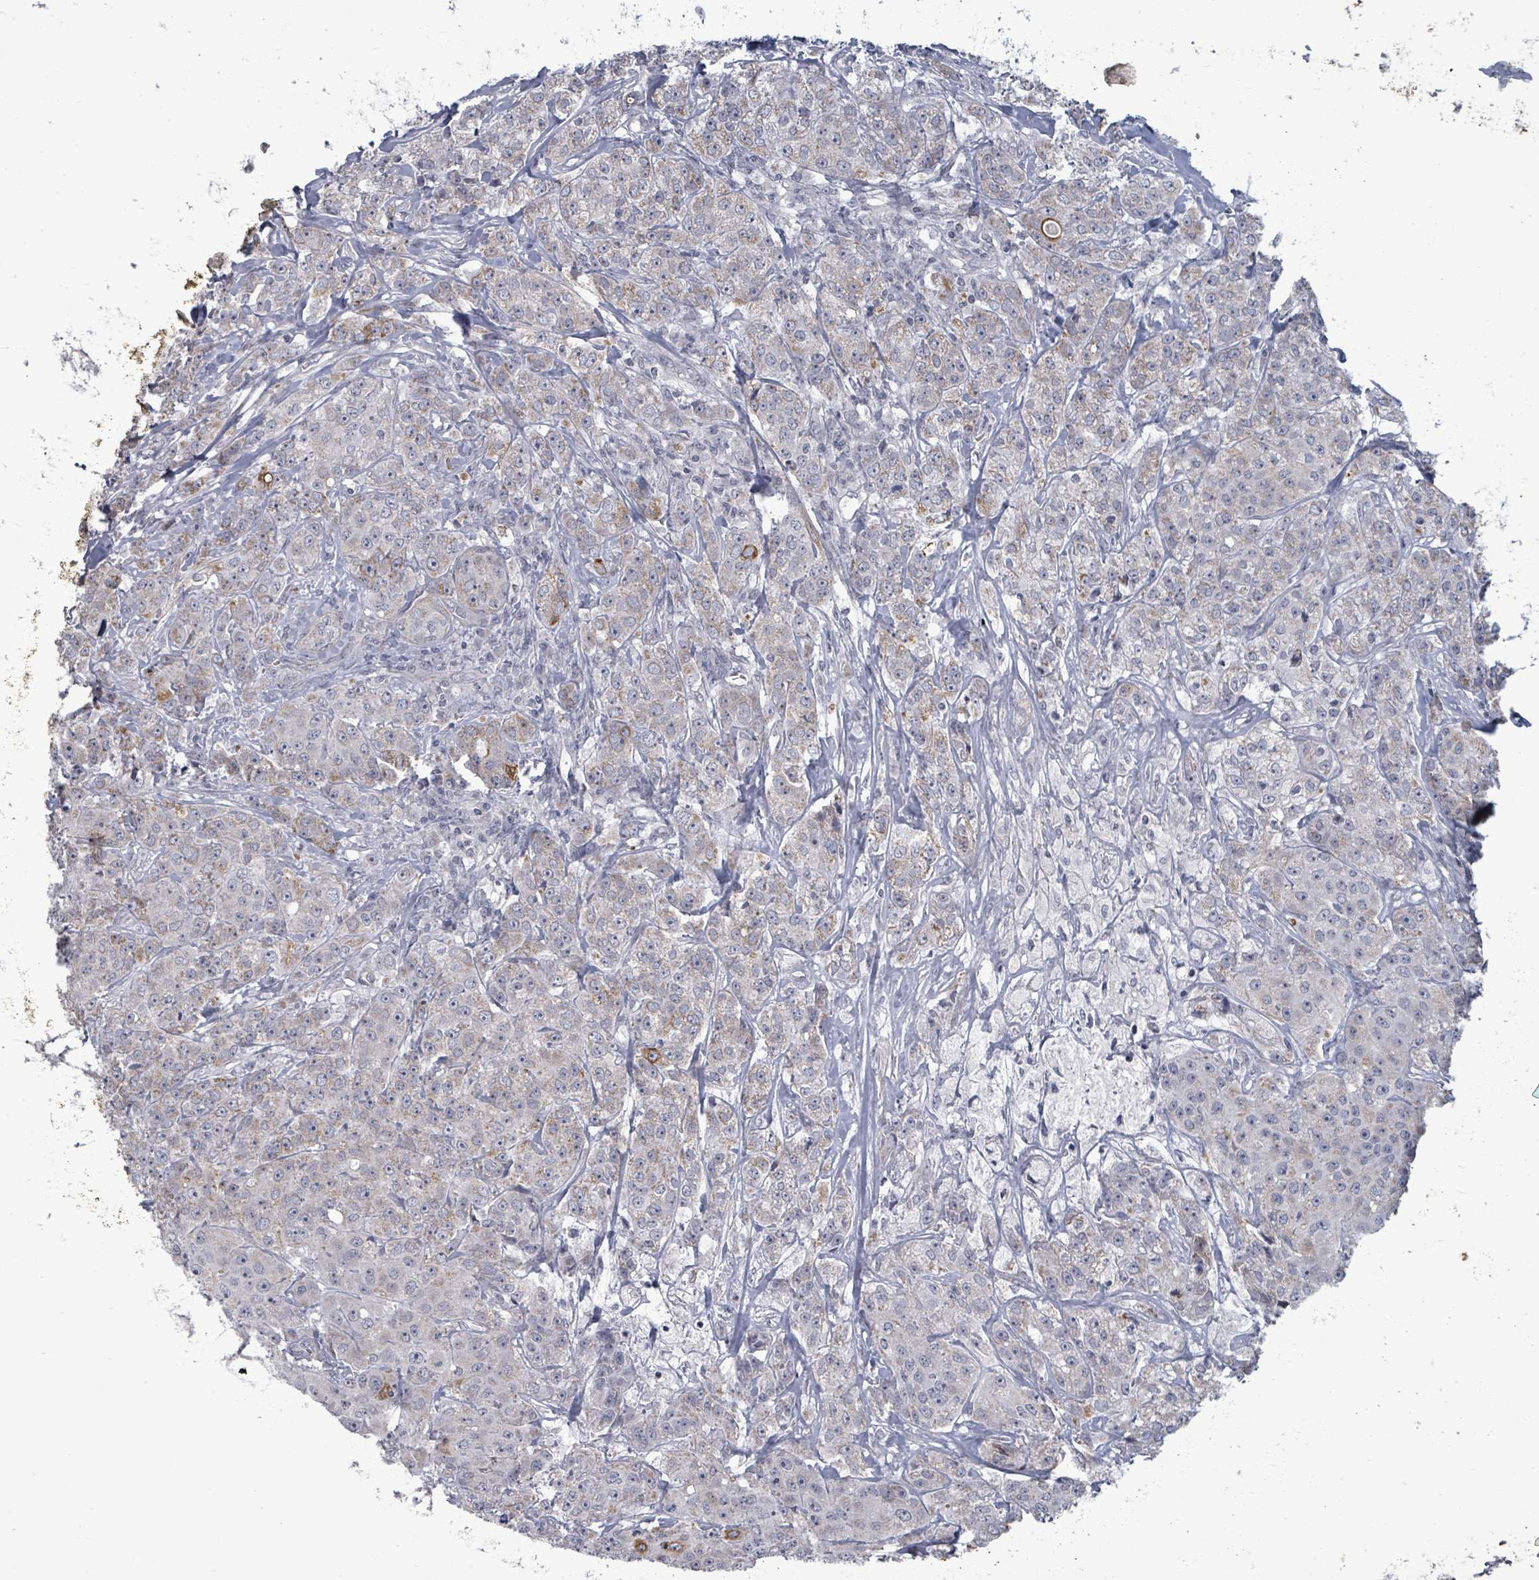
{"staining": {"intensity": "negative", "quantity": "none", "location": "none"}, "tissue": "breast cancer", "cell_type": "Tumor cells", "image_type": "cancer", "snomed": [{"axis": "morphology", "description": "Duct carcinoma"}, {"axis": "topography", "description": "Breast"}], "caption": "The histopathology image reveals no significant staining in tumor cells of infiltrating ductal carcinoma (breast).", "gene": "PTPN20", "patient": {"sex": "female", "age": 43}}